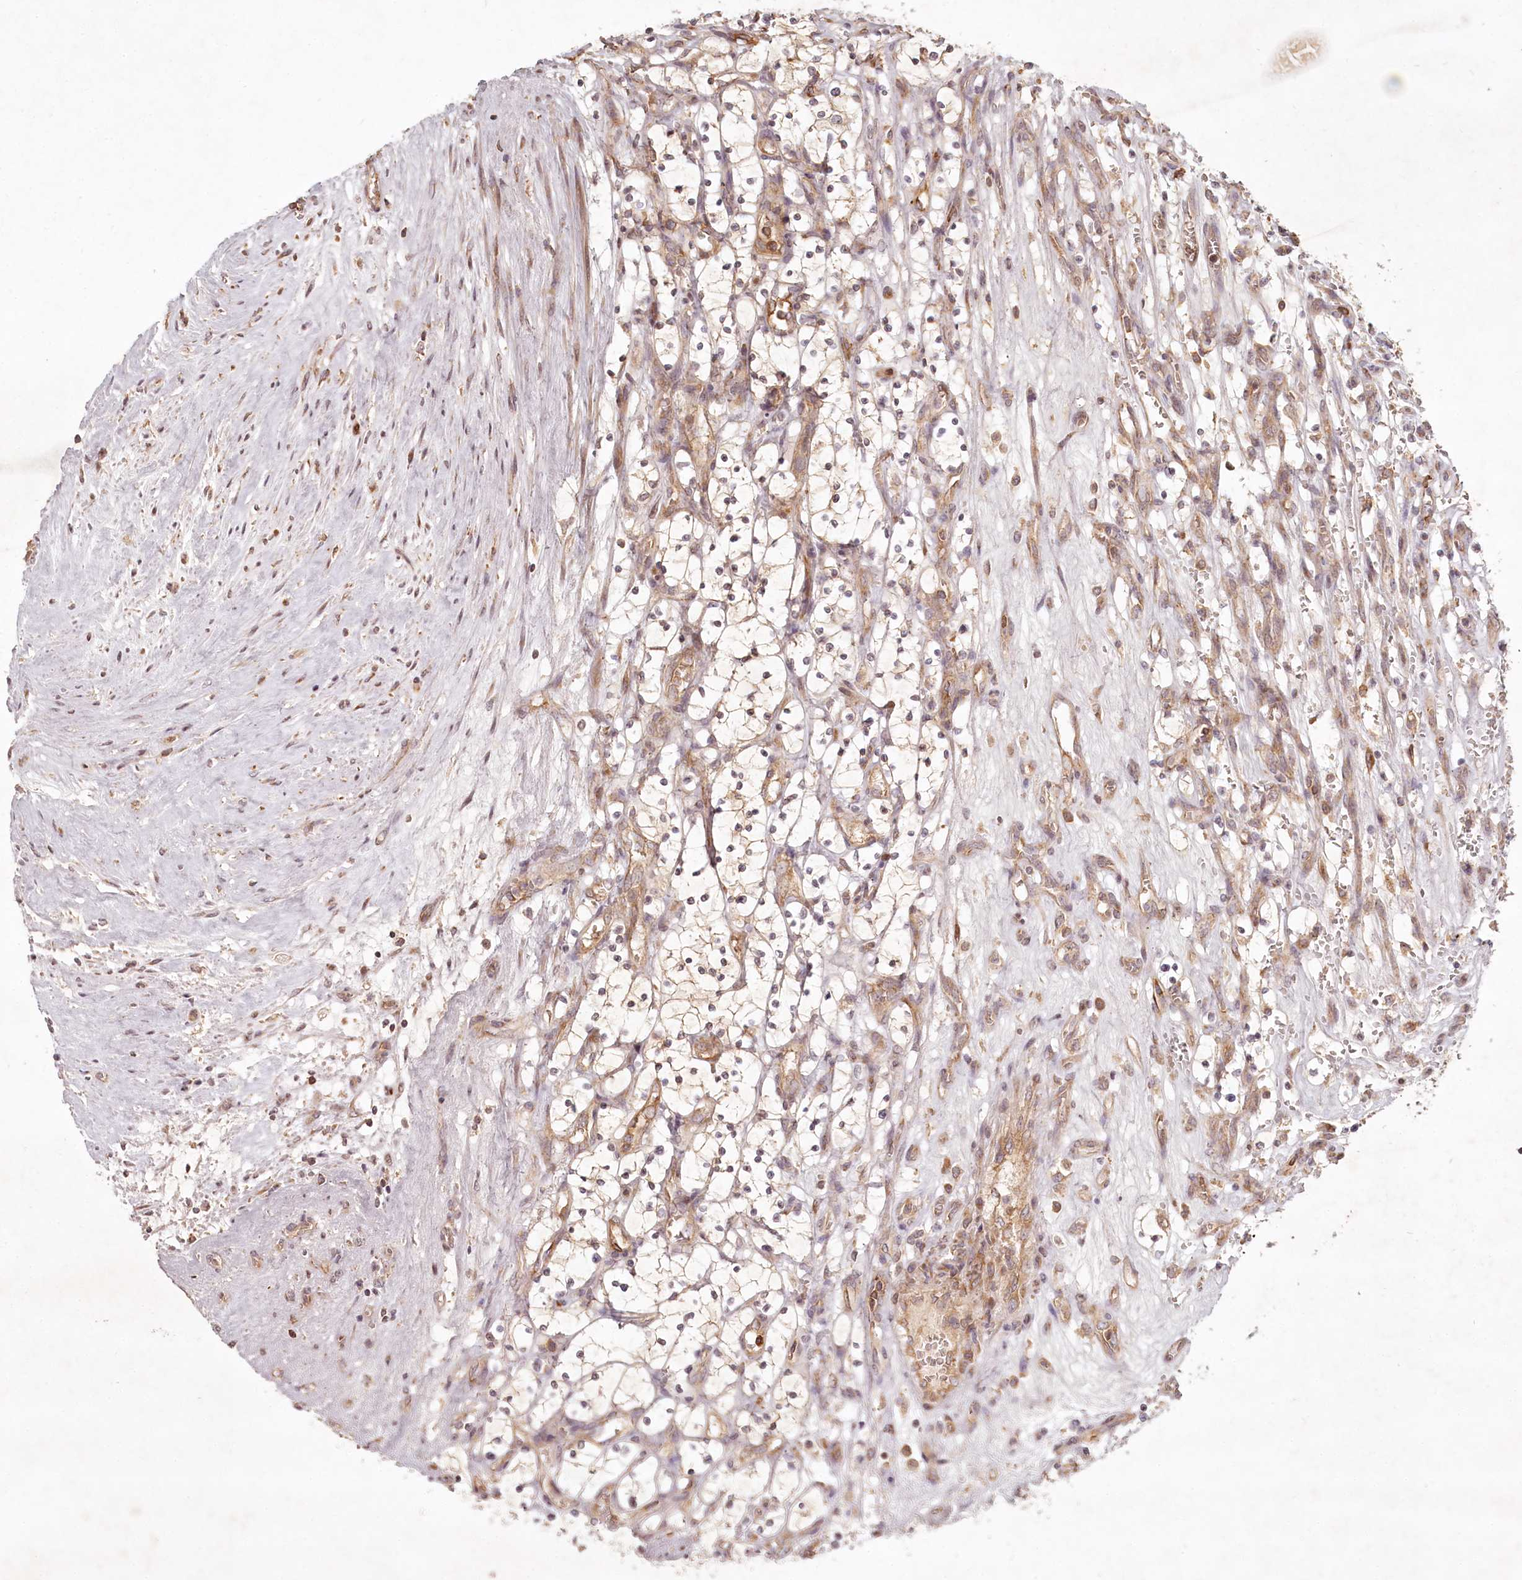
{"staining": {"intensity": "weak", "quantity": "25%-75%", "location": "cytoplasmic/membranous"}, "tissue": "renal cancer", "cell_type": "Tumor cells", "image_type": "cancer", "snomed": [{"axis": "morphology", "description": "Adenocarcinoma, NOS"}, {"axis": "topography", "description": "Kidney"}], "caption": "This image shows renal adenocarcinoma stained with immunohistochemistry to label a protein in brown. The cytoplasmic/membranous of tumor cells show weak positivity for the protein. Nuclei are counter-stained blue.", "gene": "TMIE", "patient": {"sex": "female", "age": 69}}